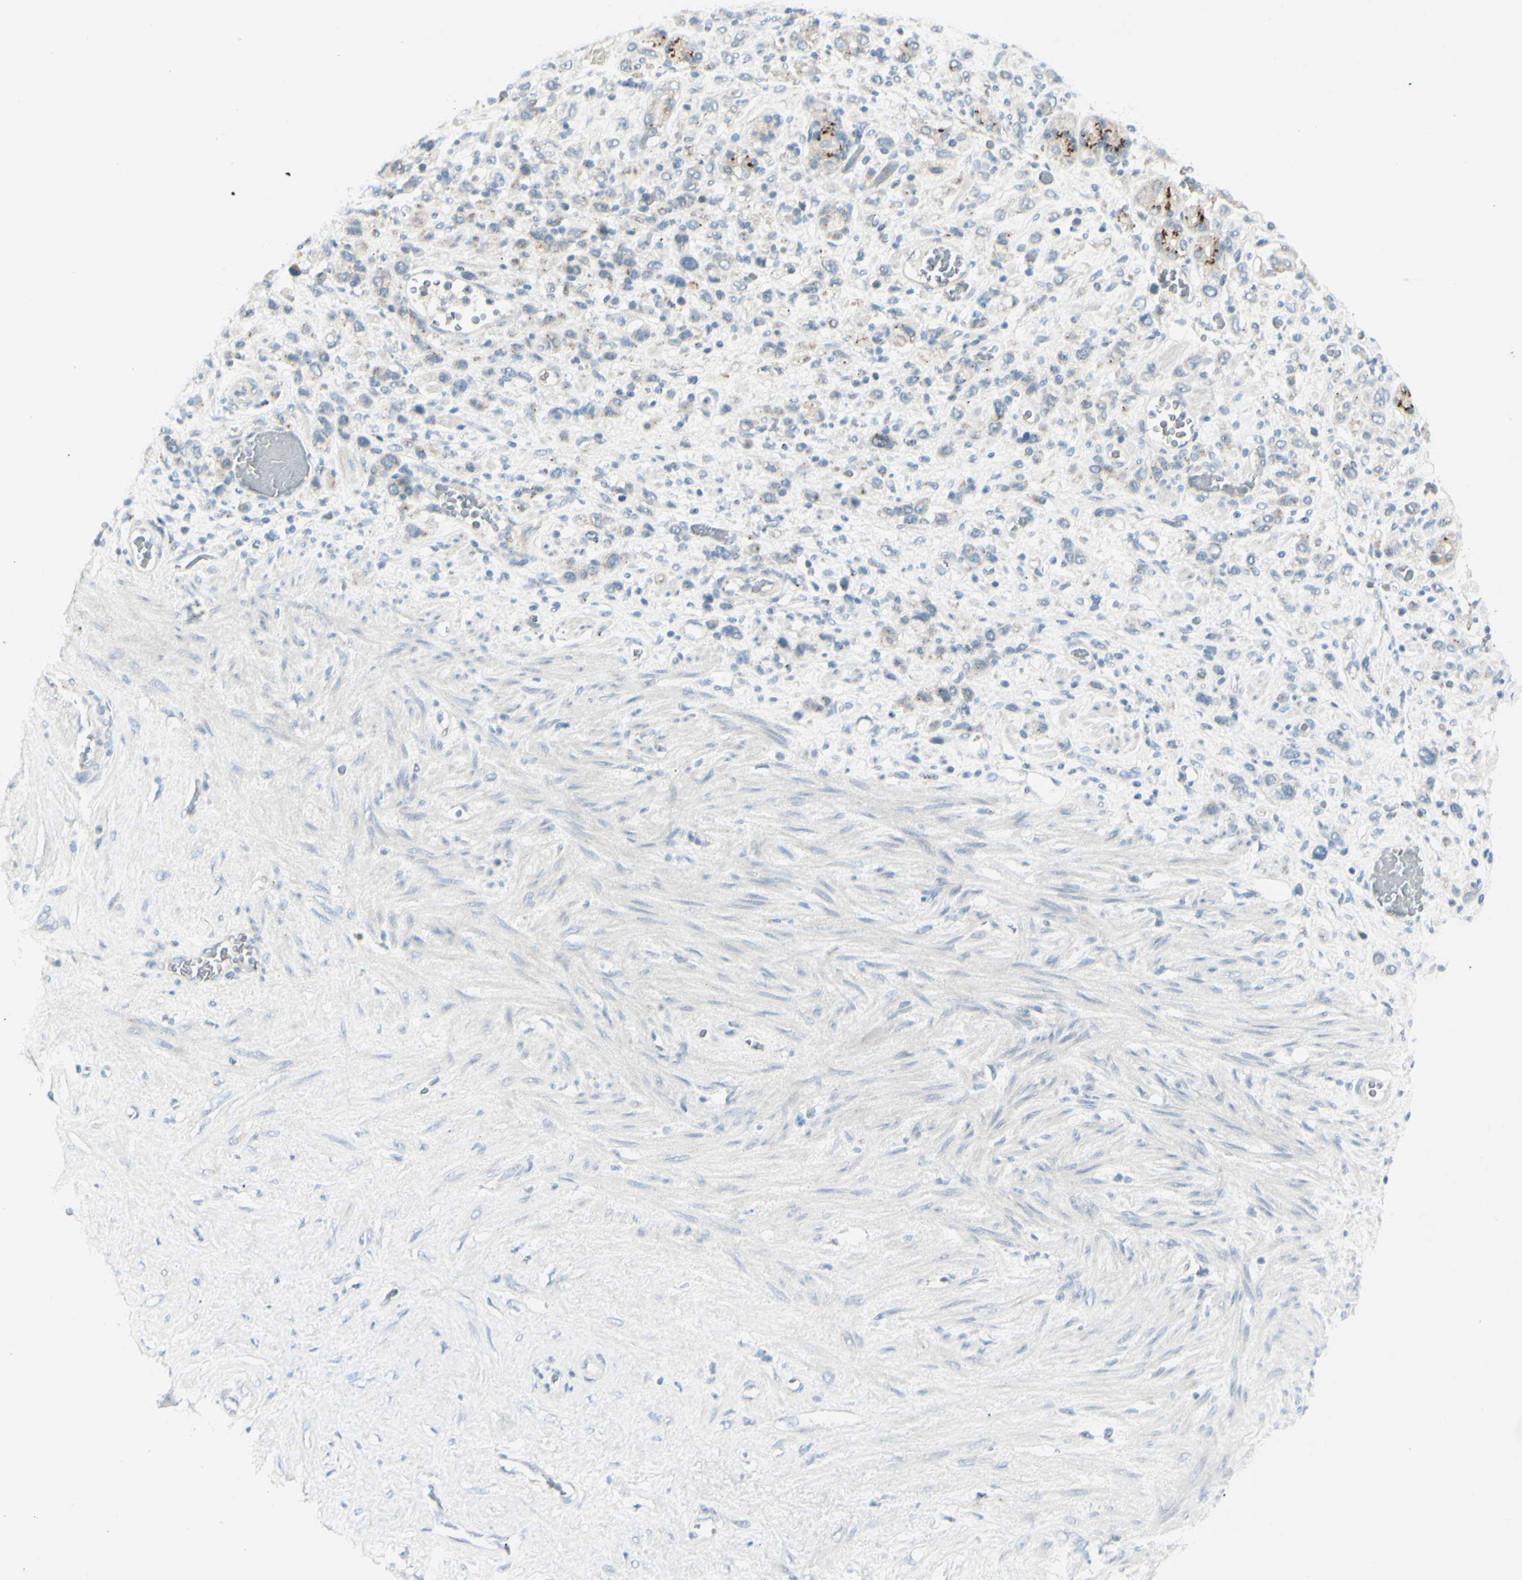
{"staining": {"intensity": "moderate", "quantity": "<25%", "location": "cytoplasmic/membranous"}, "tissue": "stomach cancer", "cell_type": "Tumor cells", "image_type": "cancer", "snomed": [{"axis": "morphology", "description": "Adenocarcinoma, NOS"}, {"axis": "morphology", "description": "Adenocarcinoma, High grade"}, {"axis": "topography", "description": "Stomach, upper"}, {"axis": "topography", "description": "Stomach, lower"}], "caption": "This is a micrograph of immunohistochemistry (IHC) staining of stomach cancer, which shows moderate positivity in the cytoplasmic/membranous of tumor cells.", "gene": "B4GALT1", "patient": {"sex": "female", "age": 65}}